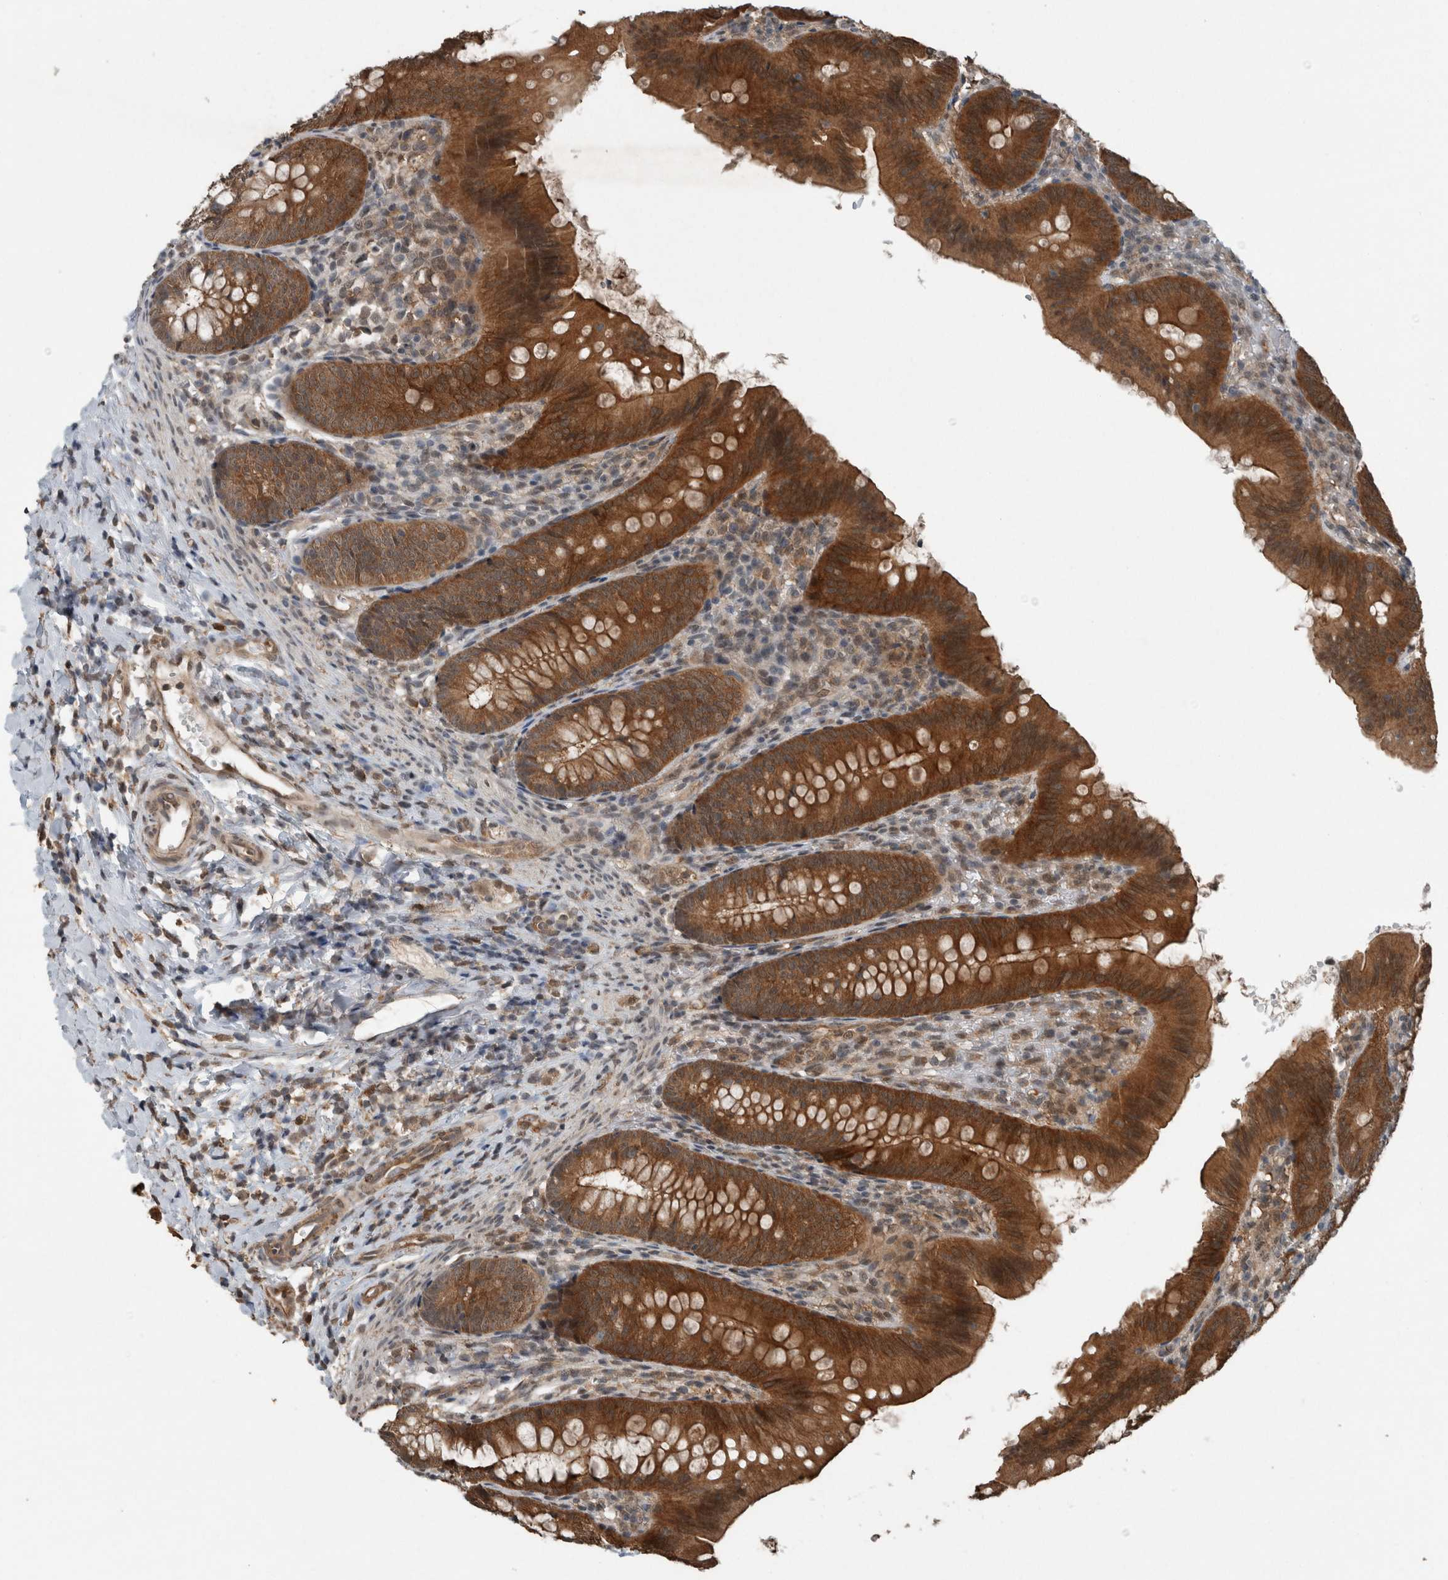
{"staining": {"intensity": "strong", "quantity": ">75%", "location": "cytoplasmic/membranous"}, "tissue": "appendix", "cell_type": "Glandular cells", "image_type": "normal", "snomed": [{"axis": "morphology", "description": "Normal tissue, NOS"}, {"axis": "topography", "description": "Appendix"}], "caption": "A photomicrograph showing strong cytoplasmic/membranous staining in about >75% of glandular cells in benign appendix, as visualized by brown immunohistochemical staining.", "gene": "MYO1E", "patient": {"sex": "male", "age": 1}}